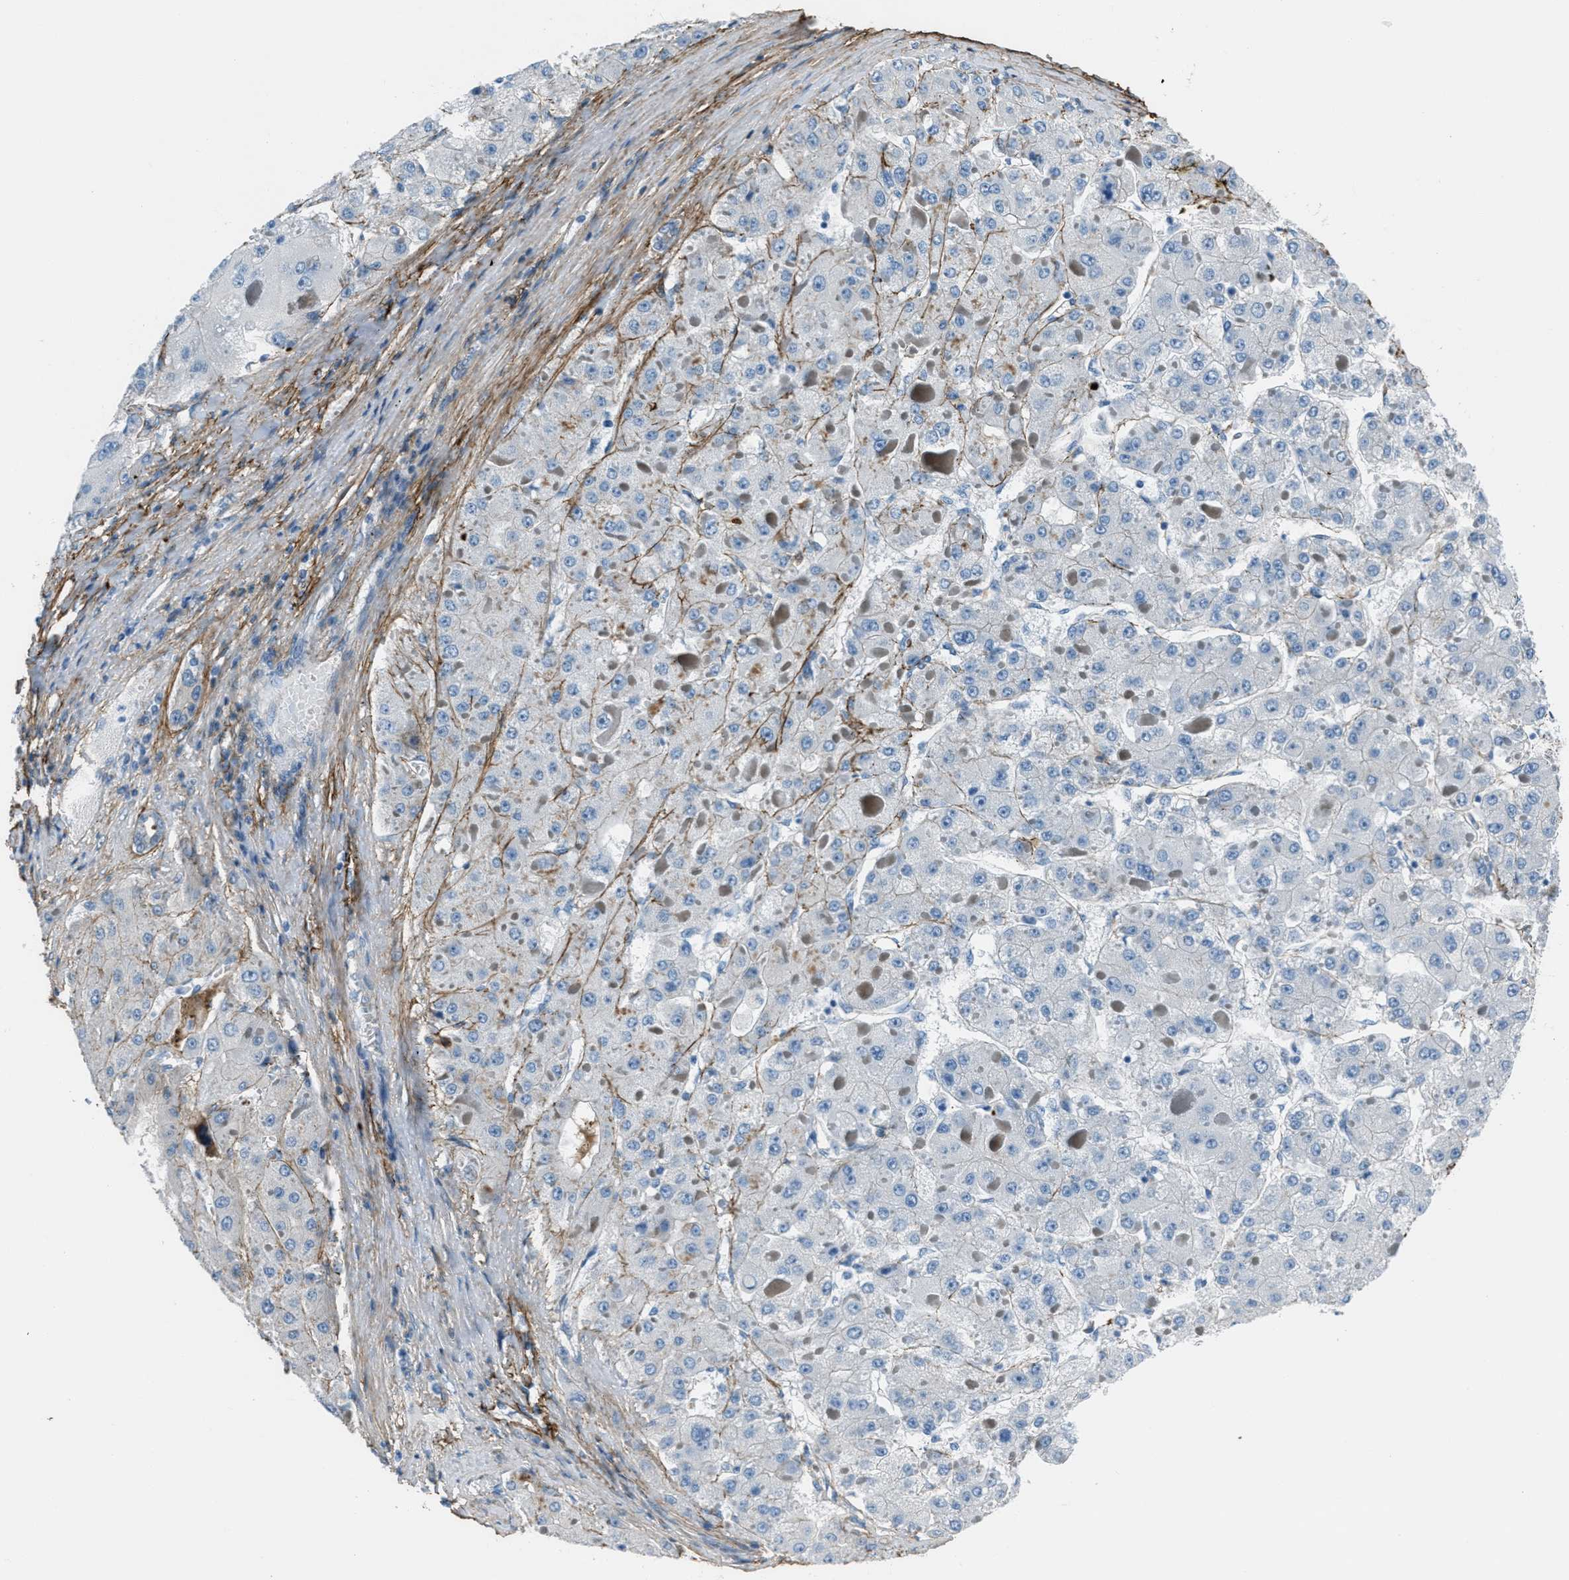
{"staining": {"intensity": "negative", "quantity": "none", "location": "none"}, "tissue": "liver cancer", "cell_type": "Tumor cells", "image_type": "cancer", "snomed": [{"axis": "morphology", "description": "Carcinoma, Hepatocellular, NOS"}, {"axis": "topography", "description": "Liver"}], "caption": "IHC of human hepatocellular carcinoma (liver) shows no staining in tumor cells. The staining was performed using DAB to visualize the protein expression in brown, while the nuclei were stained in blue with hematoxylin (Magnification: 20x).", "gene": "FBN1", "patient": {"sex": "female", "age": 73}}